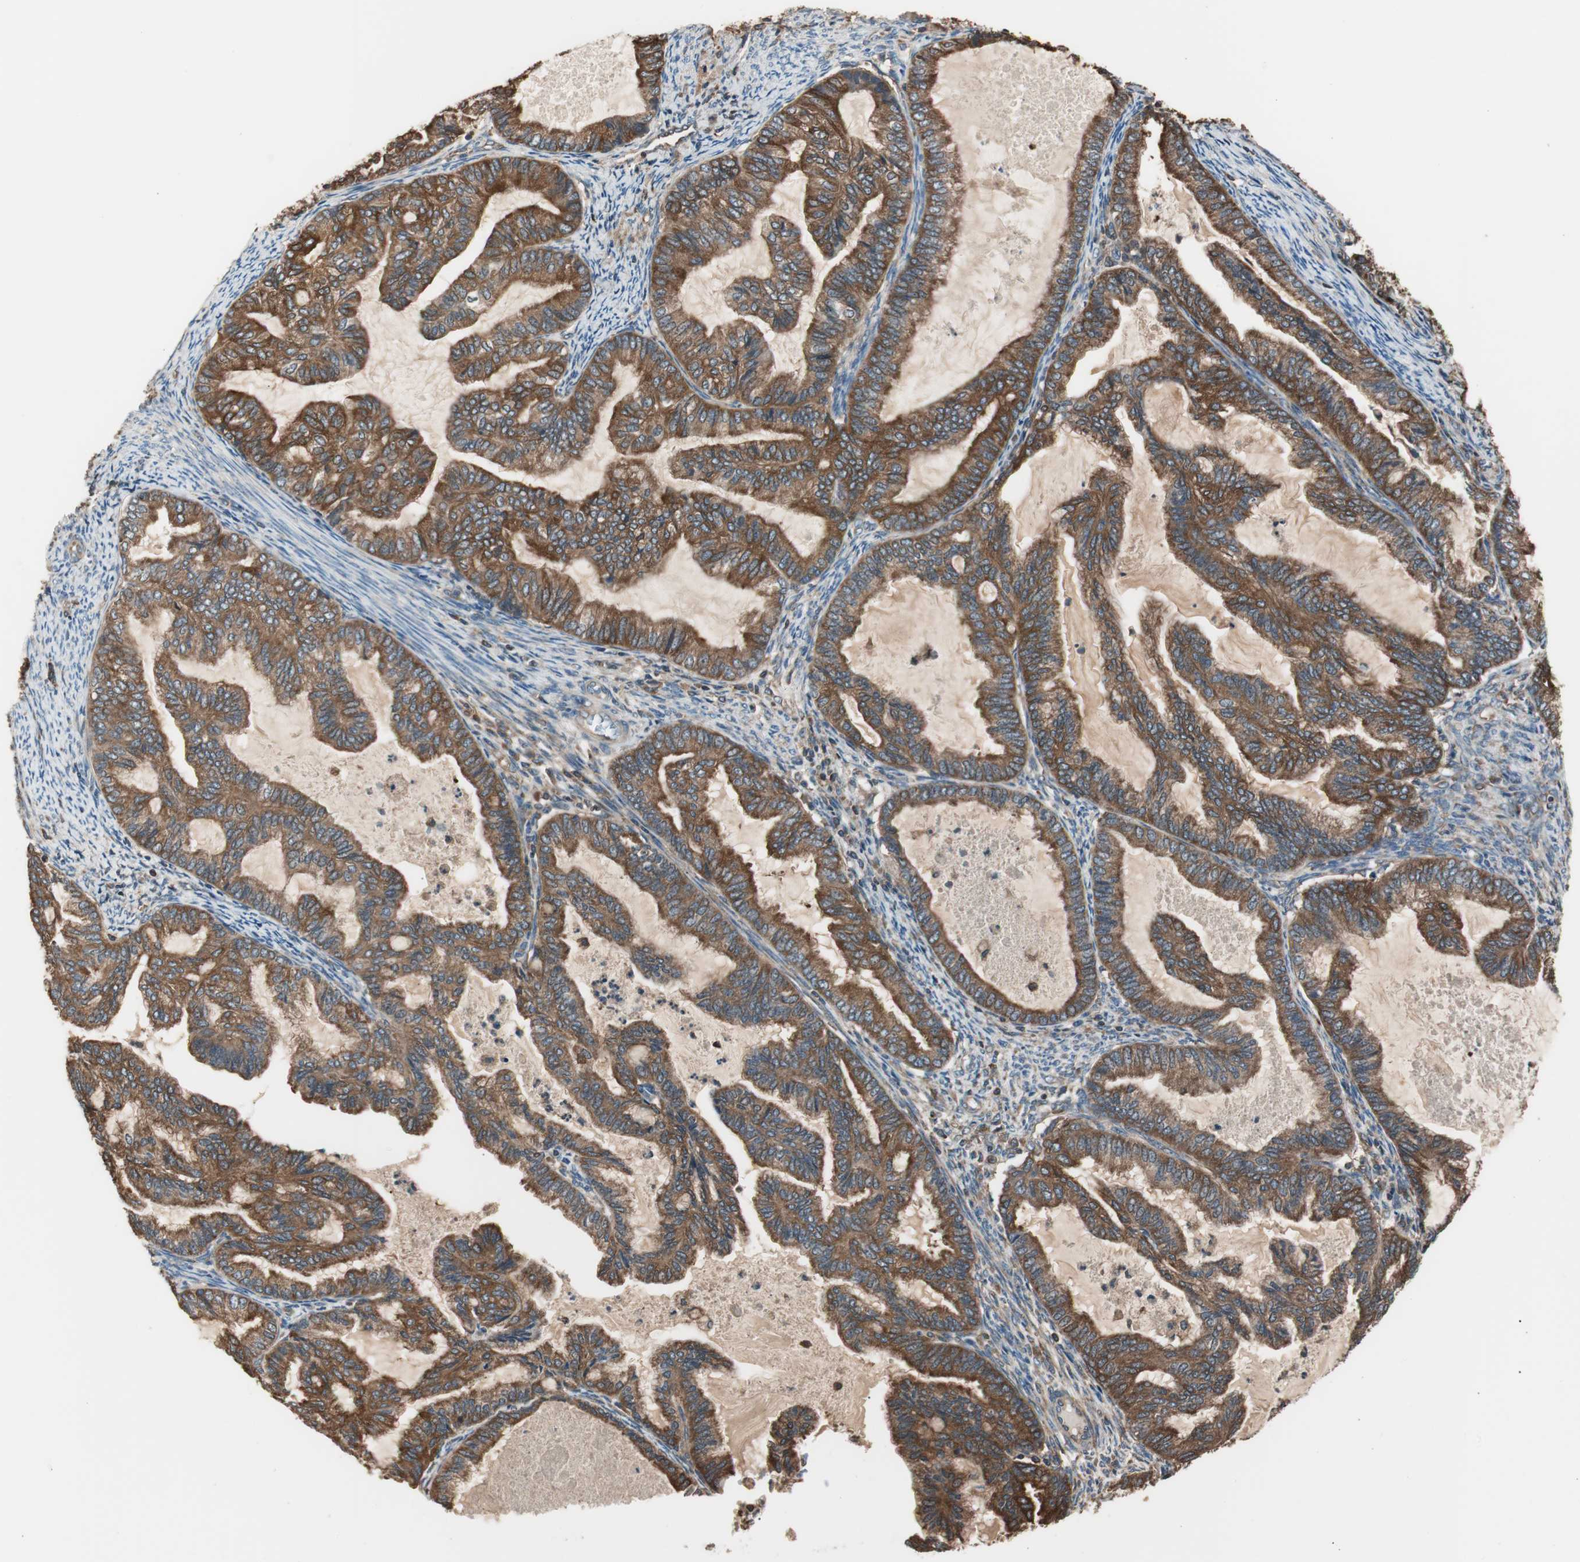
{"staining": {"intensity": "strong", "quantity": ">75%", "location": "cytoplasmic/membranous"}, "tissue": "cervical cancer", "cell_type": "Tumor cells", "image_type": "cancer", "snomed": [{"axis": "morphology", "description": "Normal tissue, NOS"}, {"axis": "morphology", "description": "Adenocarcinoma, NOS"}, {"axis": "topography", "description": "Cervix"}, {"axis": "topography", "description": "Endometrium"}], "caption": "Tumor cells exhibit high levels of strong cytoplasmic/membranous staining in approximately >75% of cells in cervical adenocarcinoma. The staining was performed using DAB (3,3'-diaminobenzidine), with brown indicating positive protein expression. Nuclei are stained blue with hematoxylin.", "gene": "CAPNS1", "patient": {"sex": "female", "age": 86}}